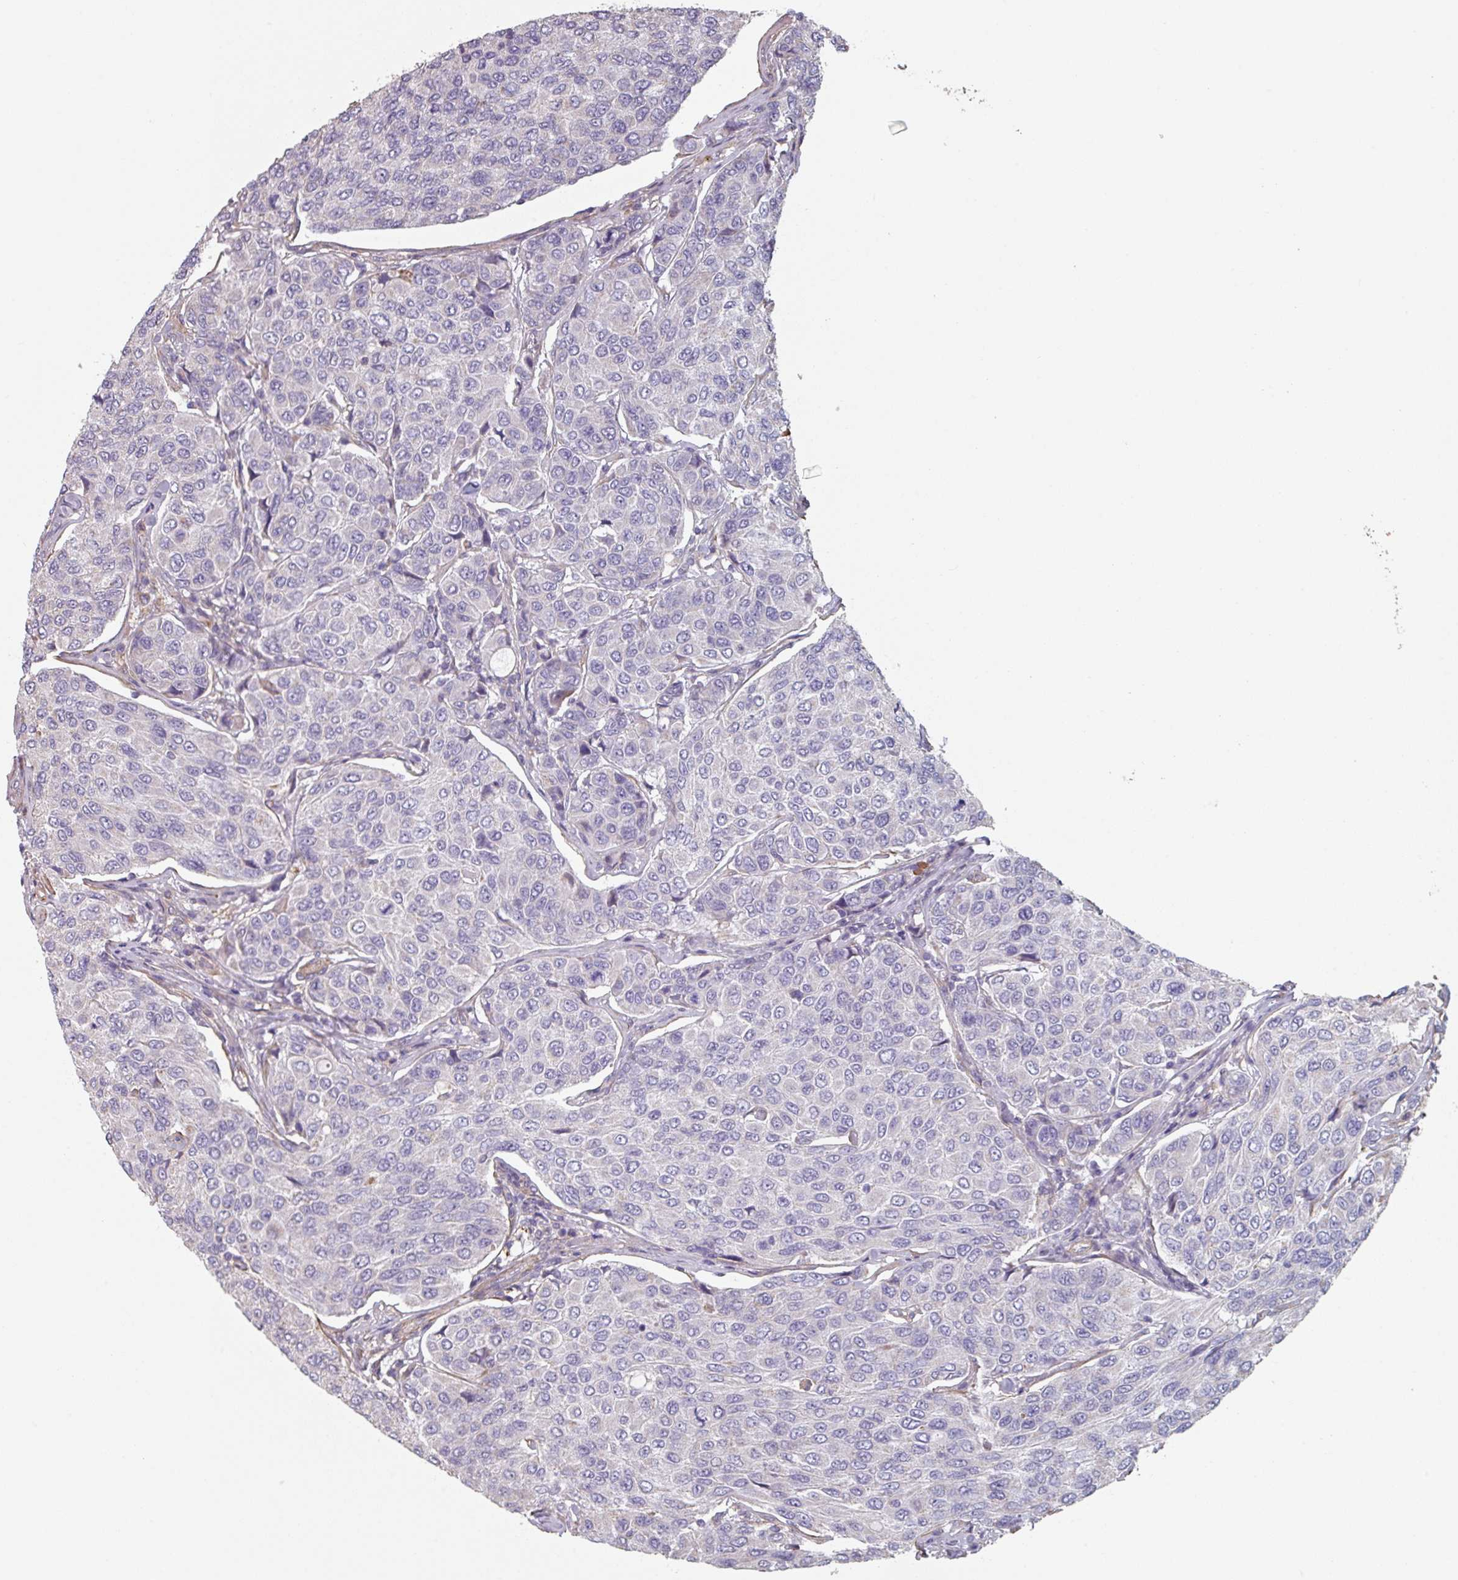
{"staining": {"intensity": "negative", "quantity": "none", "location": "none"}, "tissue": "breast cancer", "cell_type": "Tumor cells", "image_type": "cancer", "snomed": [{"axis": "morphology", "description": "Duct carcinoma"}, {"axis": "topography", "description": "Breast"}], "caption": "Tumor cells are negative for brown protein staining in infiltrating ductal carcinoma (breast). The staining is performed using DAB brown chromogen with nuclei counter-stained in using hematoxylin.", "gene": "GSTA4", "patient": {"sex": "female", "age": 55}}